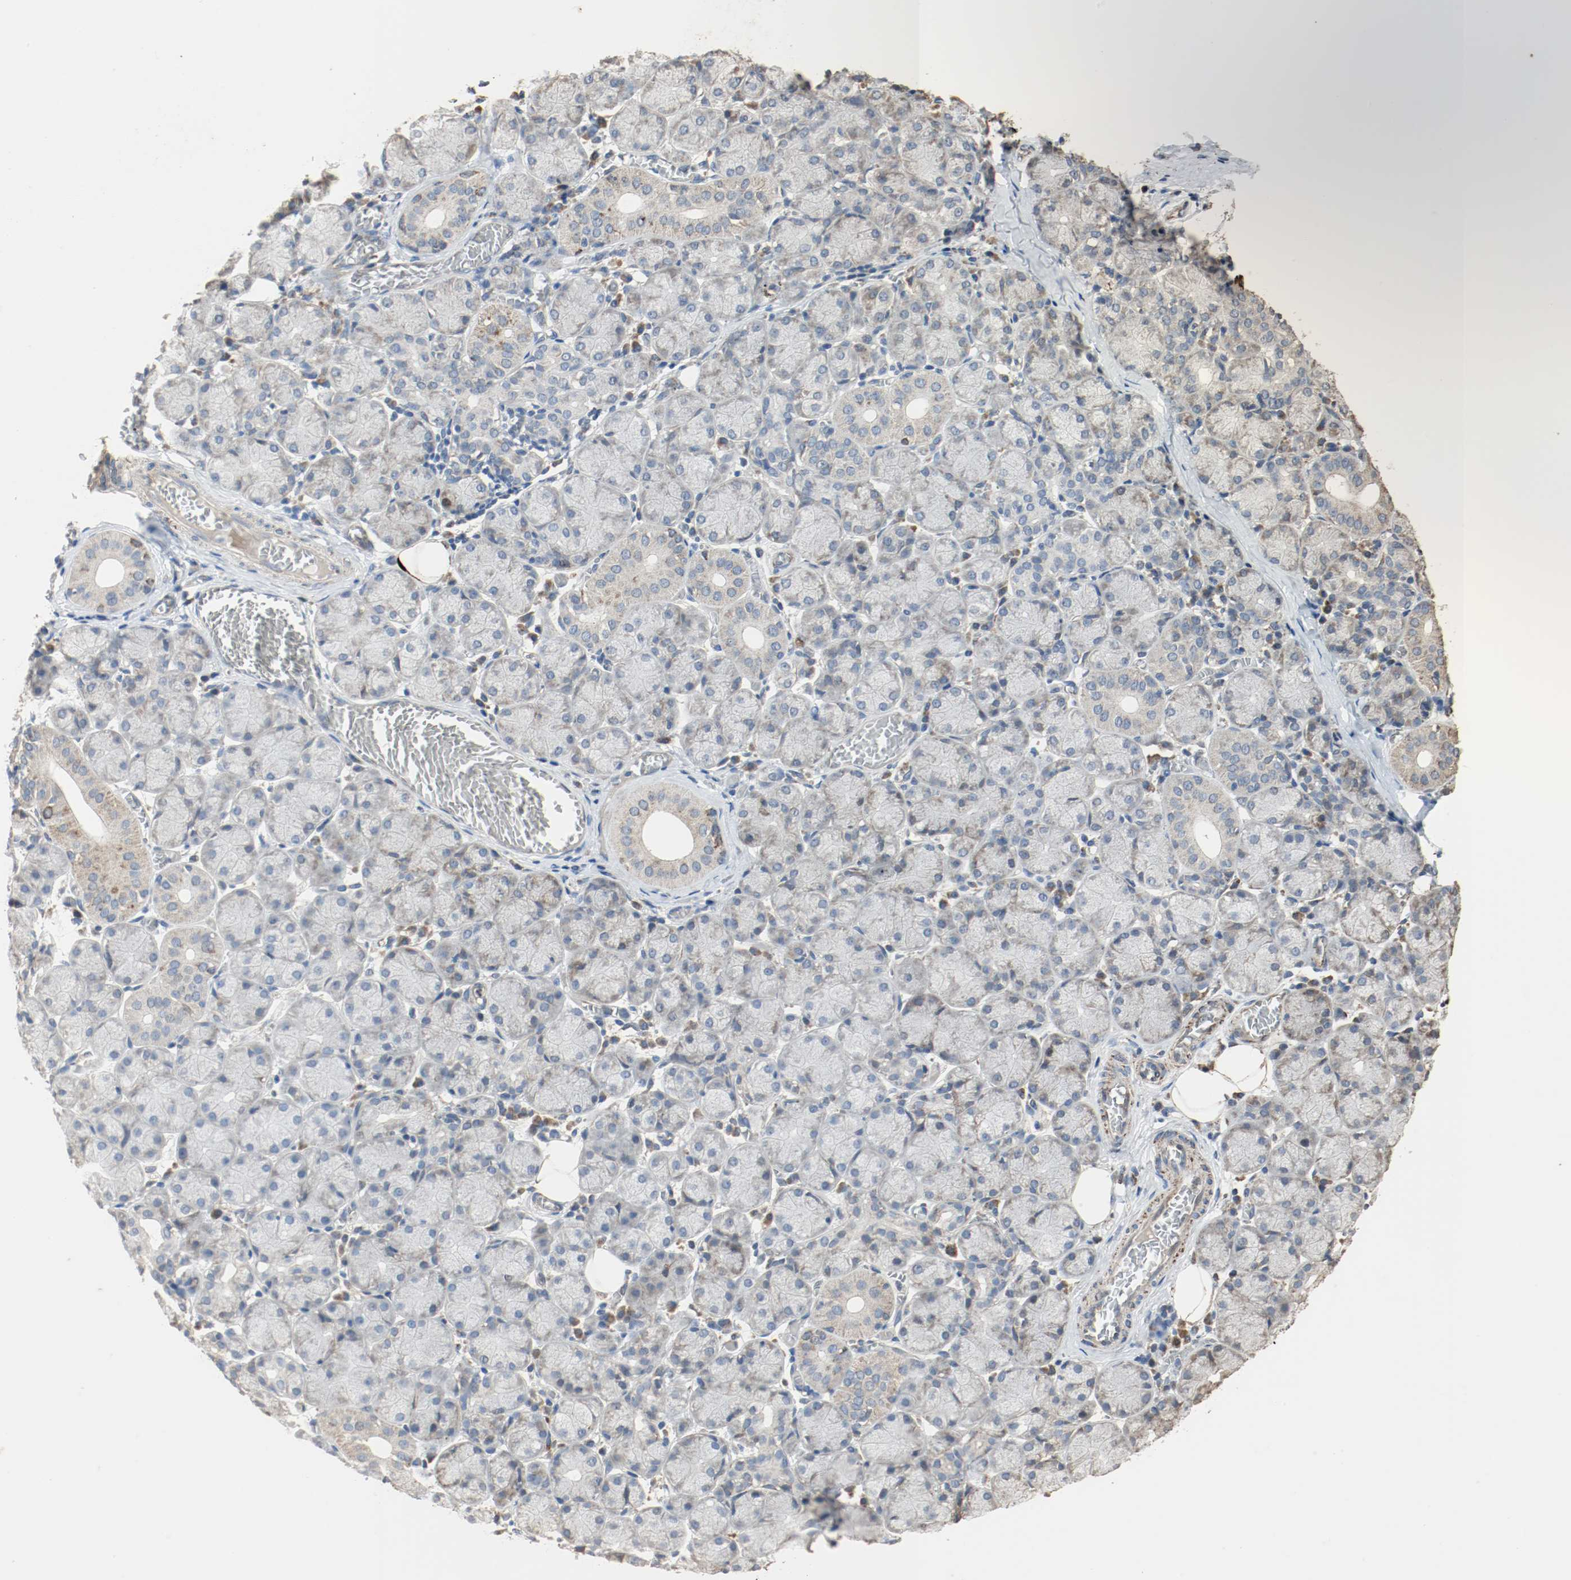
{"staining": {"intensity": "weak", "quantity": "25%-75%", "location": "cytoplasmic/membranous"}, "tissue": "salivary gland", "cell_type": "Glandular cells", "image_type": "normal", "snomed": [{"axis": "morphology", "description": "Normal tissue, NOS"}, {"axis": "topography", "description": "Salivary gland"}], "caption": "A brown stain labels weak cytoplasmic/membranous staining of a protein in glandular cells of unremarkable human salivary gland. (IHC, brightfield microscopy, high magnification).", "gene": "ALDH4A1", "patient": {"sex": "female", "age": 24}}